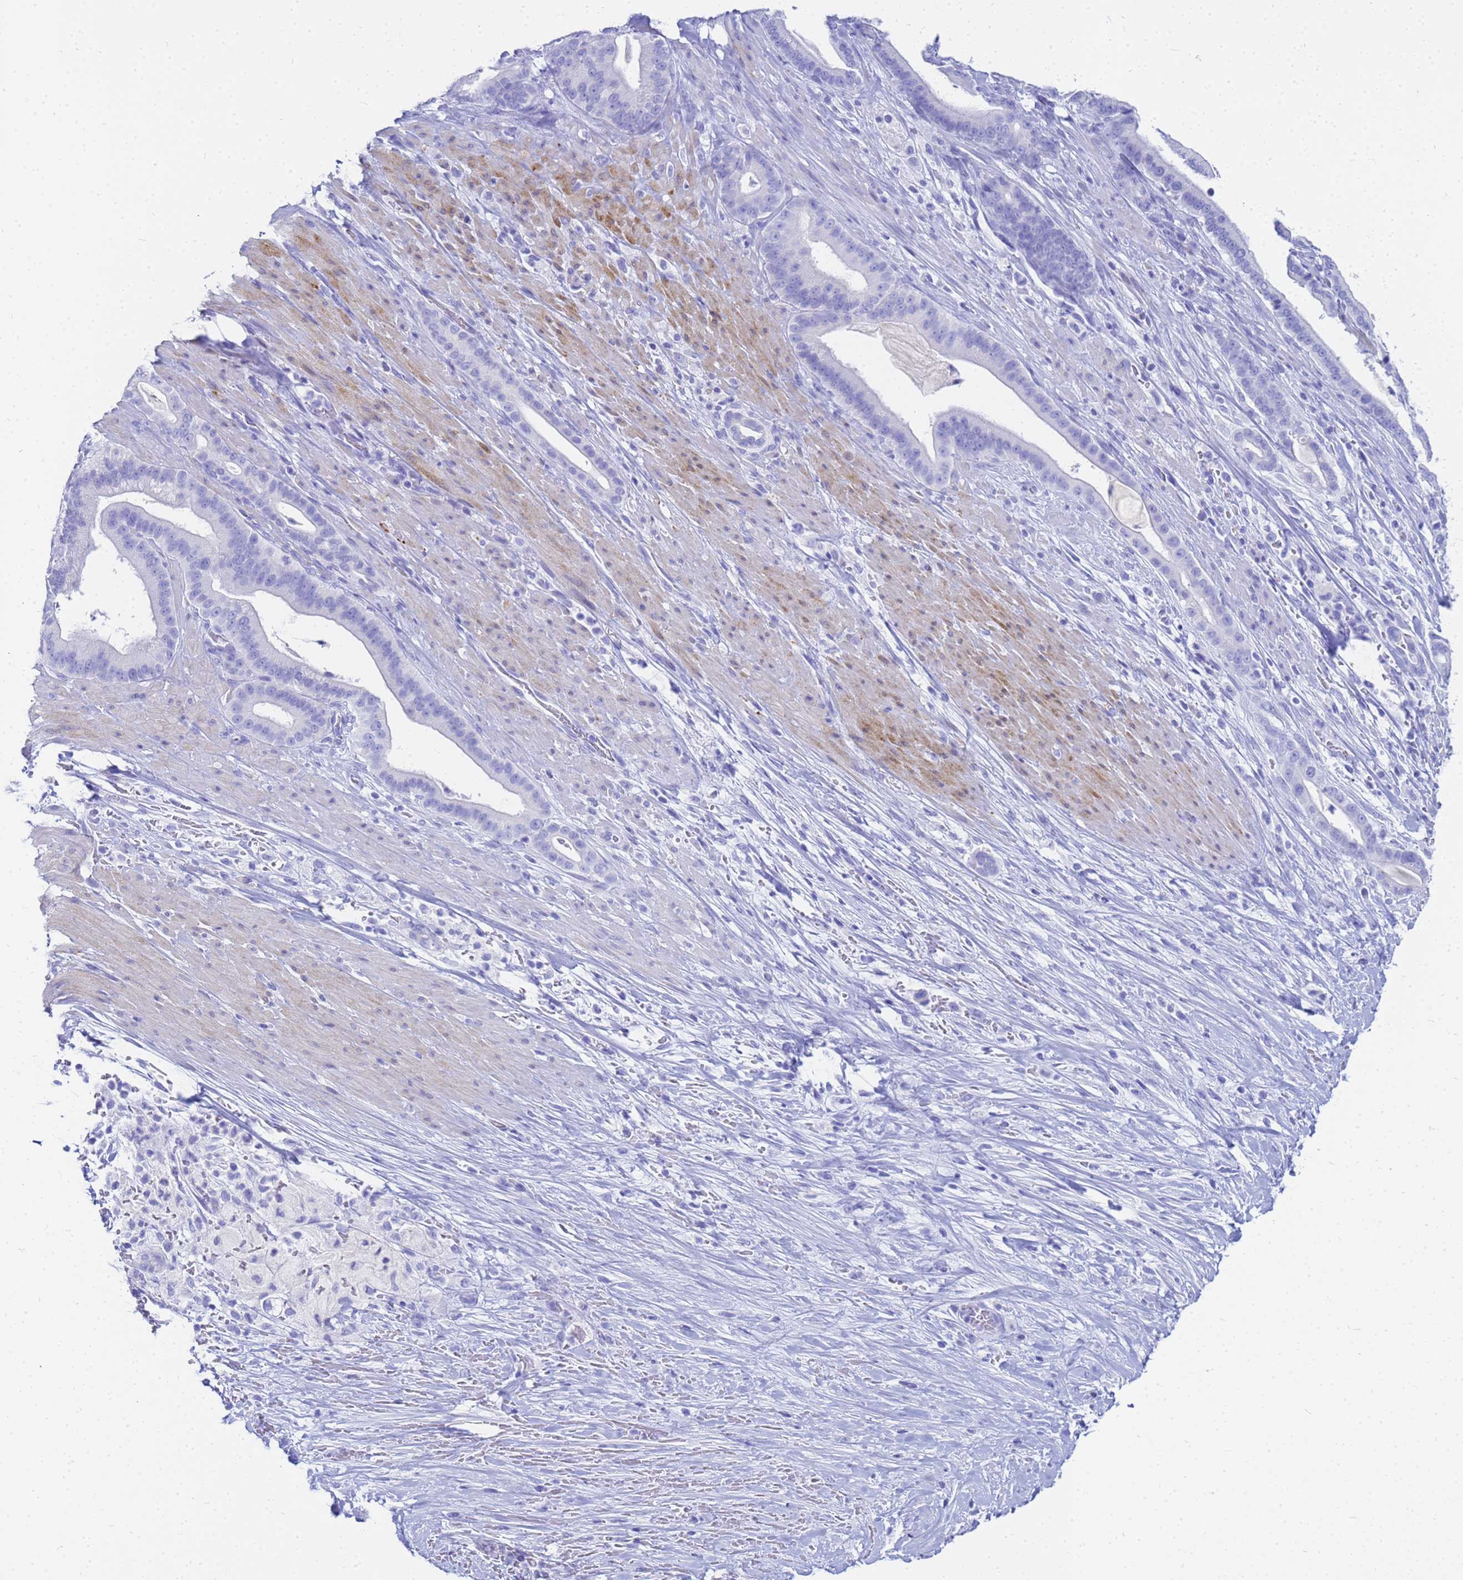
{"staining": {"intensity": "negative", "quantity": "none", "location": "none"}, "tissue": "pancreatic cancer", "cell_type": "Tumor cells", "image_type": "cancer", "snomed": [{"axis": "morphology", "description": "Adenocarcinoma, NOS"}, {"axis": "topography", "description": "Pancreas"}], "caption": "This is an immunohistochemistry (IHC) micrograph of pancreatic adenocarcinoma. There is no staining in tumor cells.", "gene": "CKB", "patient": {"sex": "male", "age": 63}}